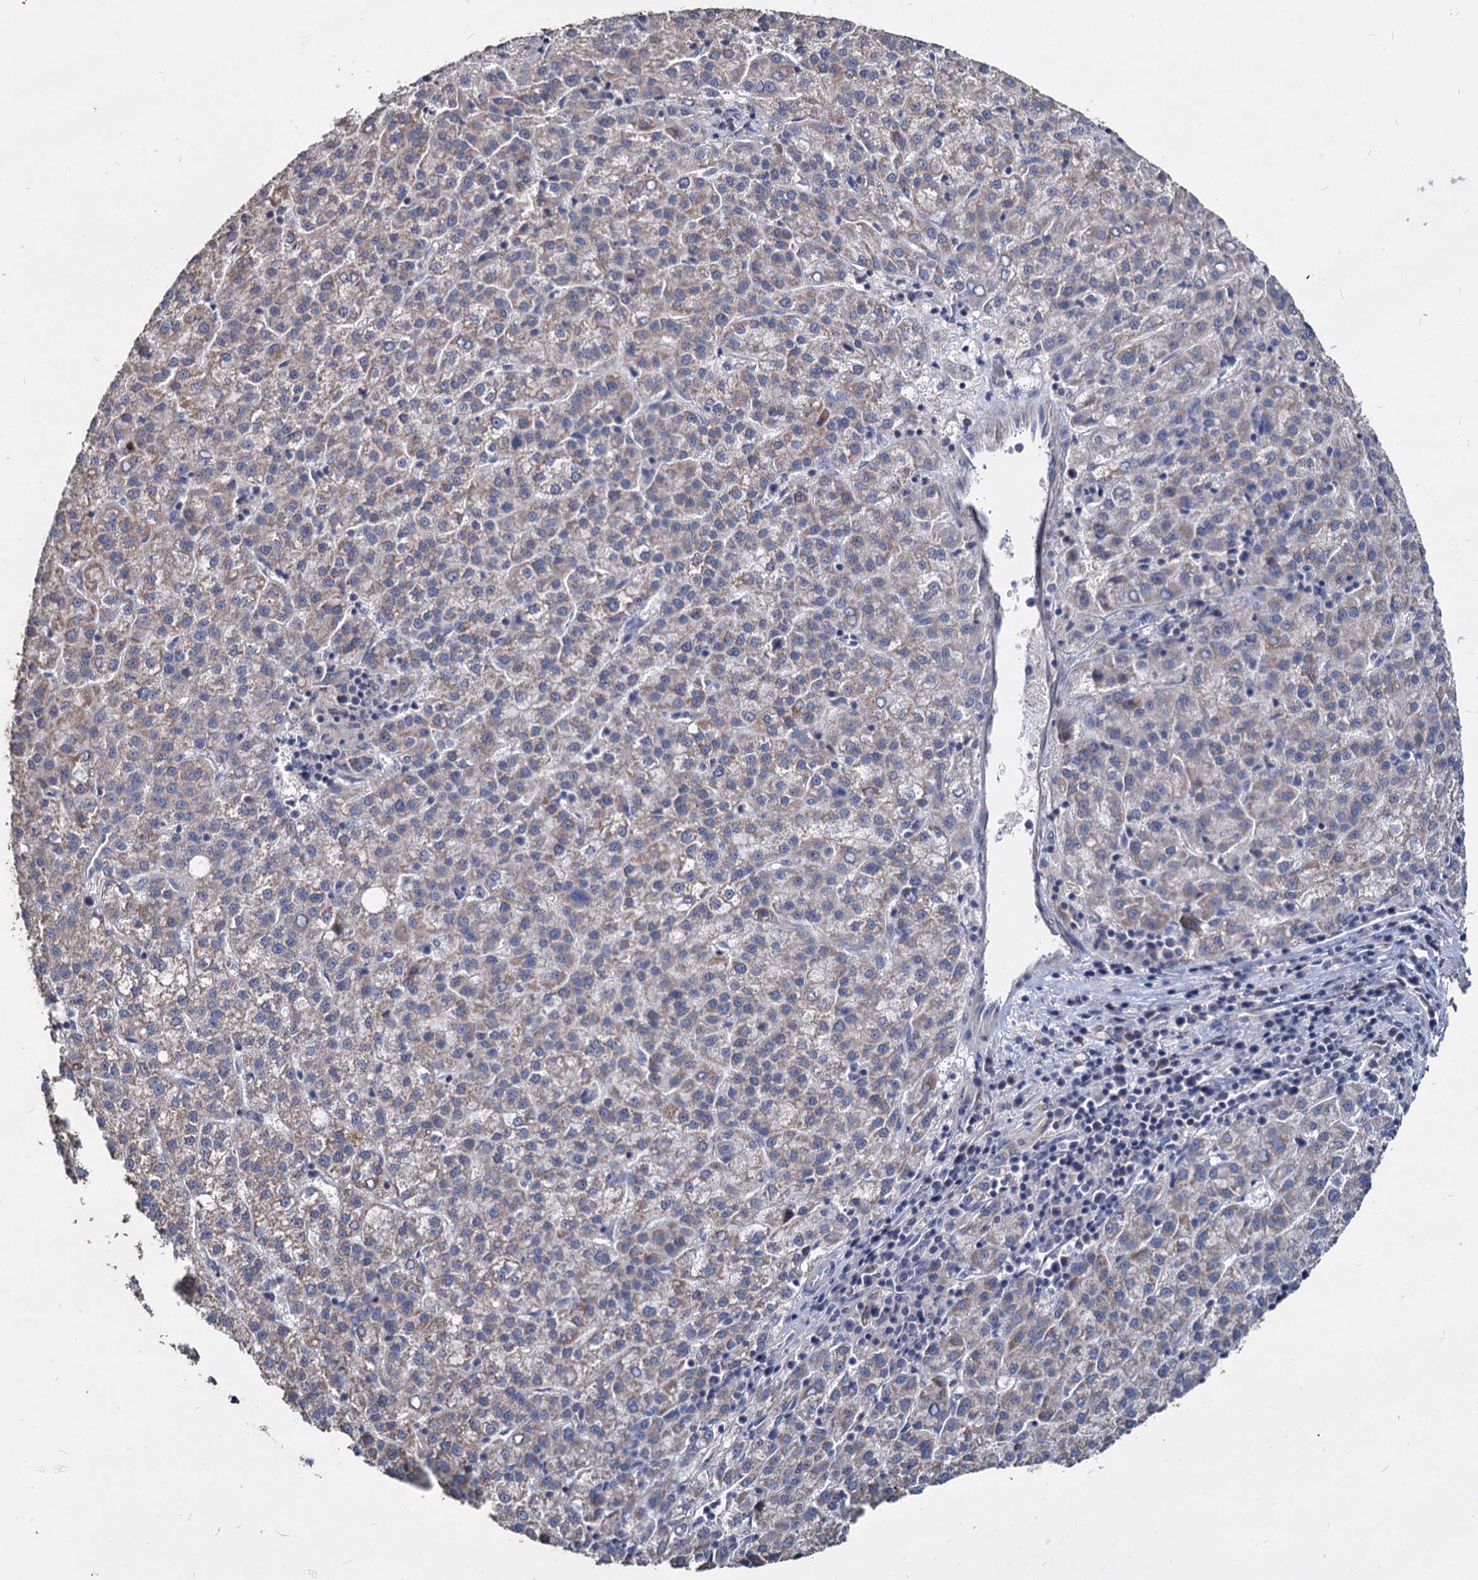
{"staining": {"intensity": "weak", "quantity": "25%-75%", "location": "cytoplasmic/membranous"}, "tissue": "liver cancer", "cell_type": "Tumor cells", "image_type": "cancer", "snomed": [{"axis": "morphology", "description": "Carcinoma, Hepatocellular, NOS"}, {"axis": "topography", "description": "Liver"}], "caption": "Immunohistochemistry (DAB) staining of hepatocellular carcinoma (liver) displays weak cytoplasmic/membranous protein staining in about 25%-75% of tumor cells. (Stains: DAB in brown, nuclei in blue, Microscopy: brightfield microscopy at high magnification).", "gene": "DEPDC4", "patient": {"sex": "female", "age": 58}}